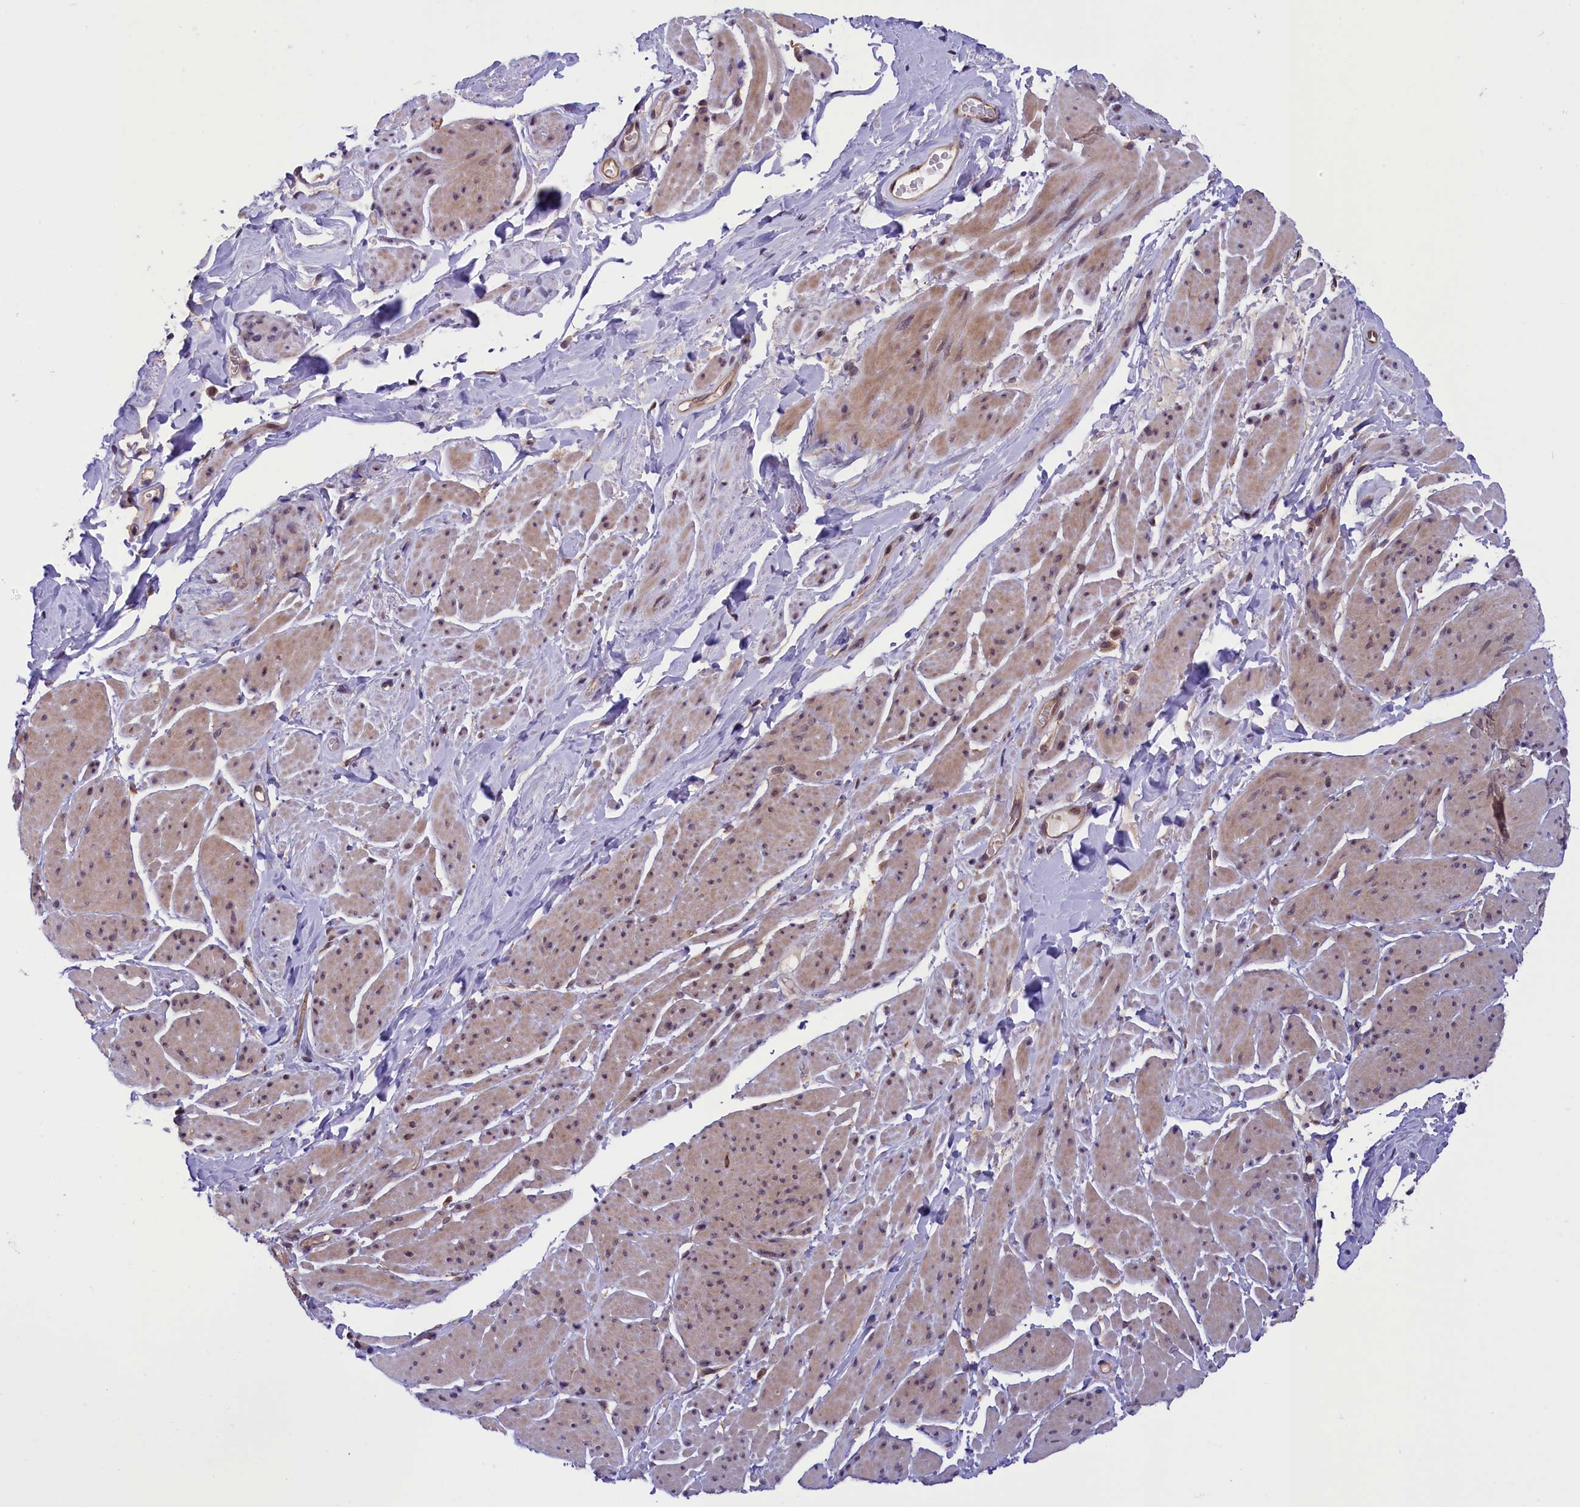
{"staining": {"intensity": "weak", "quantity": "<25%", "location": "cytoplasmic/membranous"}, "tissue": "smooth muscle", "cell_type": "Smooth muscle cells", "image_type": "normal", "snomed": [{"axis": "morphology", "description": "Normal tissue, NOS"}, {"axis": "topography", "description": "Smooth muscle"}, {"axis": "topography", "description": "Peripheral nerve tissue"}], "caption": "High power microscopy micrograph of an IHC image of unremarkable smooth muscle, revealing no significant expression in smooth muscle cells.", "gene": "TBCB", "patient": {"sex": "male", "age": 69}}